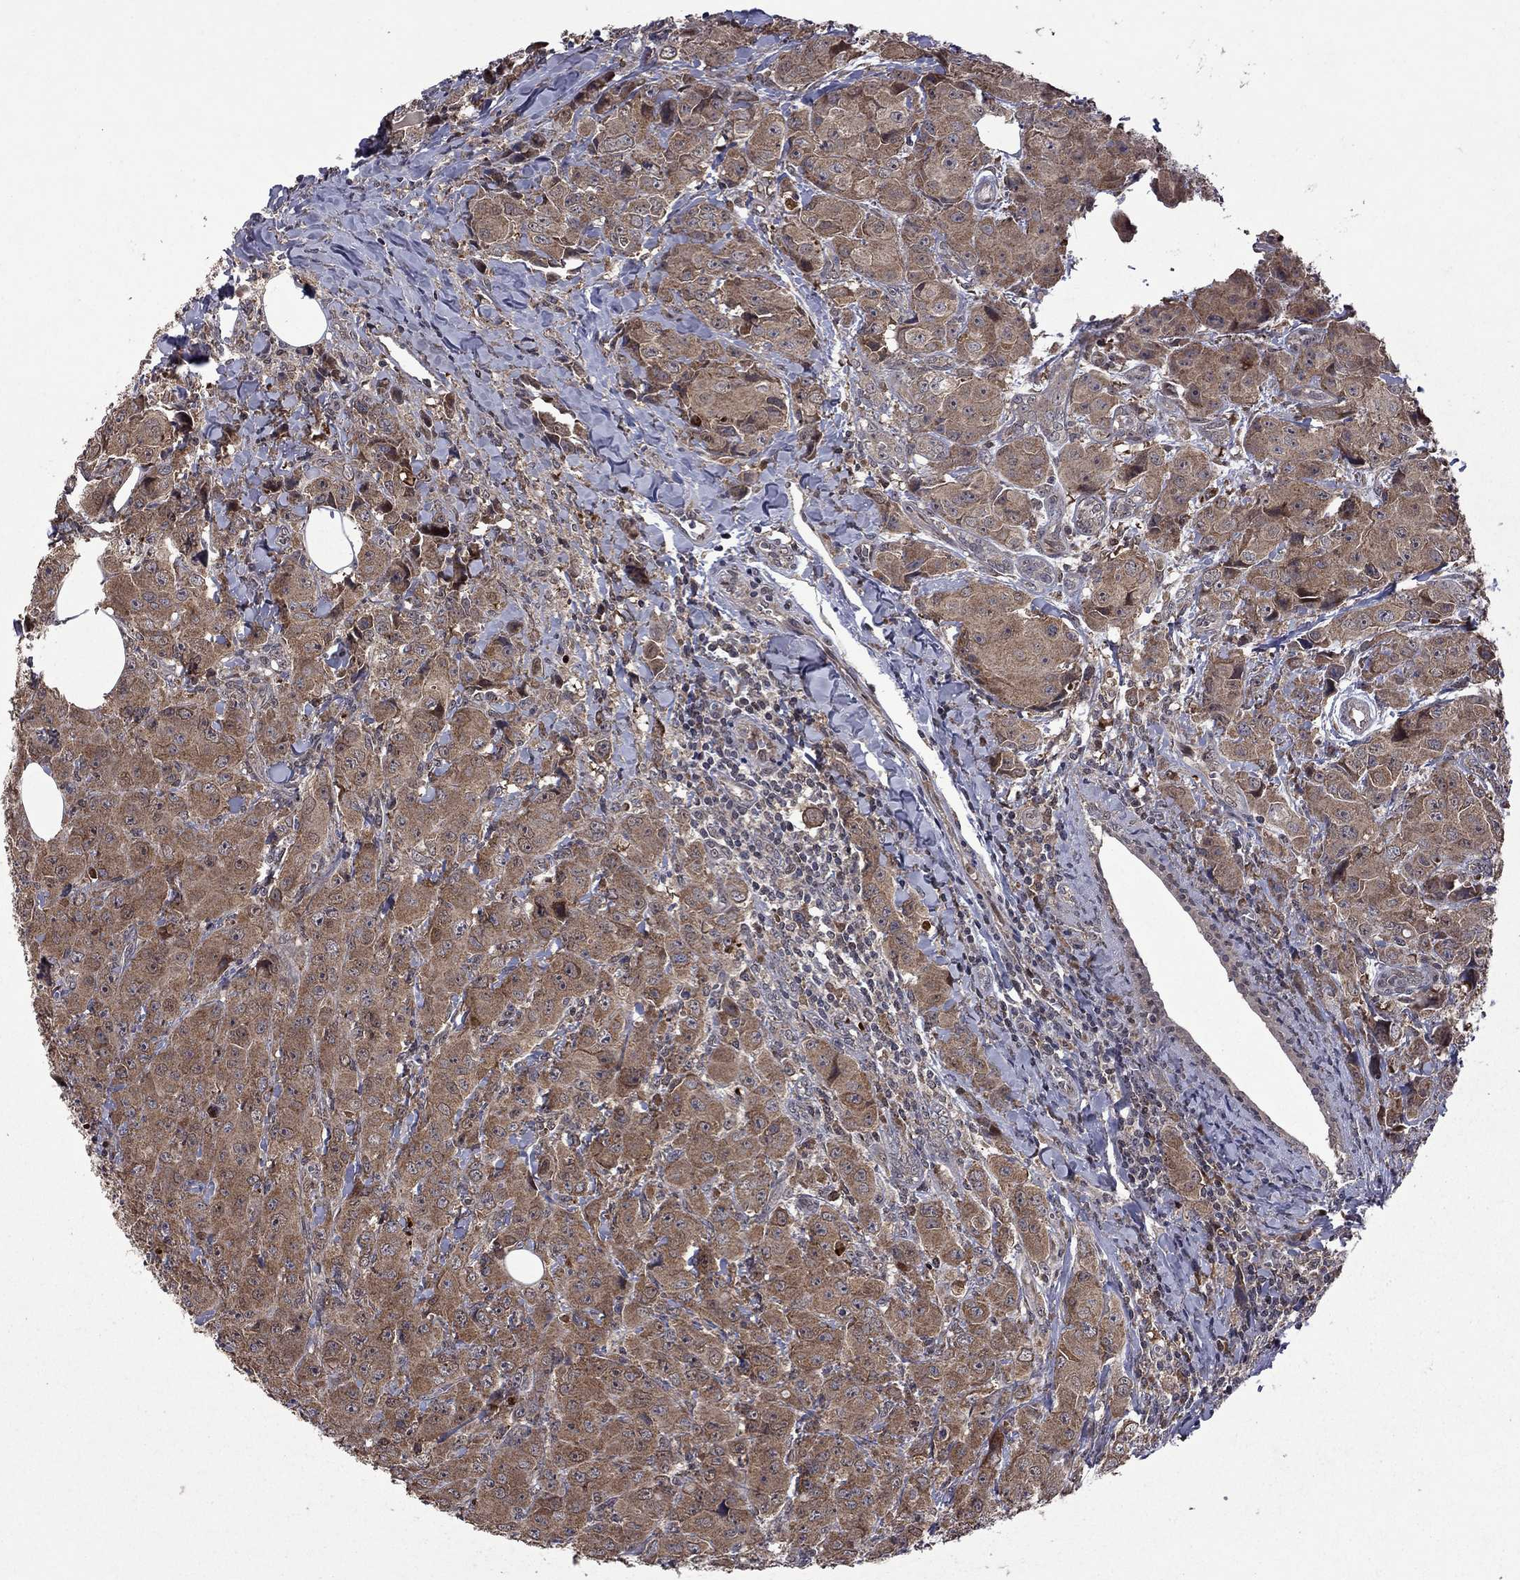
{"staining": {"intensity": "moderate", "quantity": ">75%", "location": "cytoplasmic/membranous"}, "tissue": "breast cancer", "cell_type": "Tumor cells", "image_type": "cancer", "snomed": [{"axis": "morphology", "description": "Duct carcinoma"}, {"axis": "topography", "description": "Breast"}], "caption": "Breast infiltrating ductal carcinoma stained with IHC reveals moderate cytoplasmic/membranous staining in about >75% of tumor cells. The protein is stained brown, and the nuclei are stained in blue (DAB (3,3'-diaminobenzidine) IHC with brightfield microscopy, high magnification).", "gene": "IPP", "patient": {"sex": "female", "age": 43}}